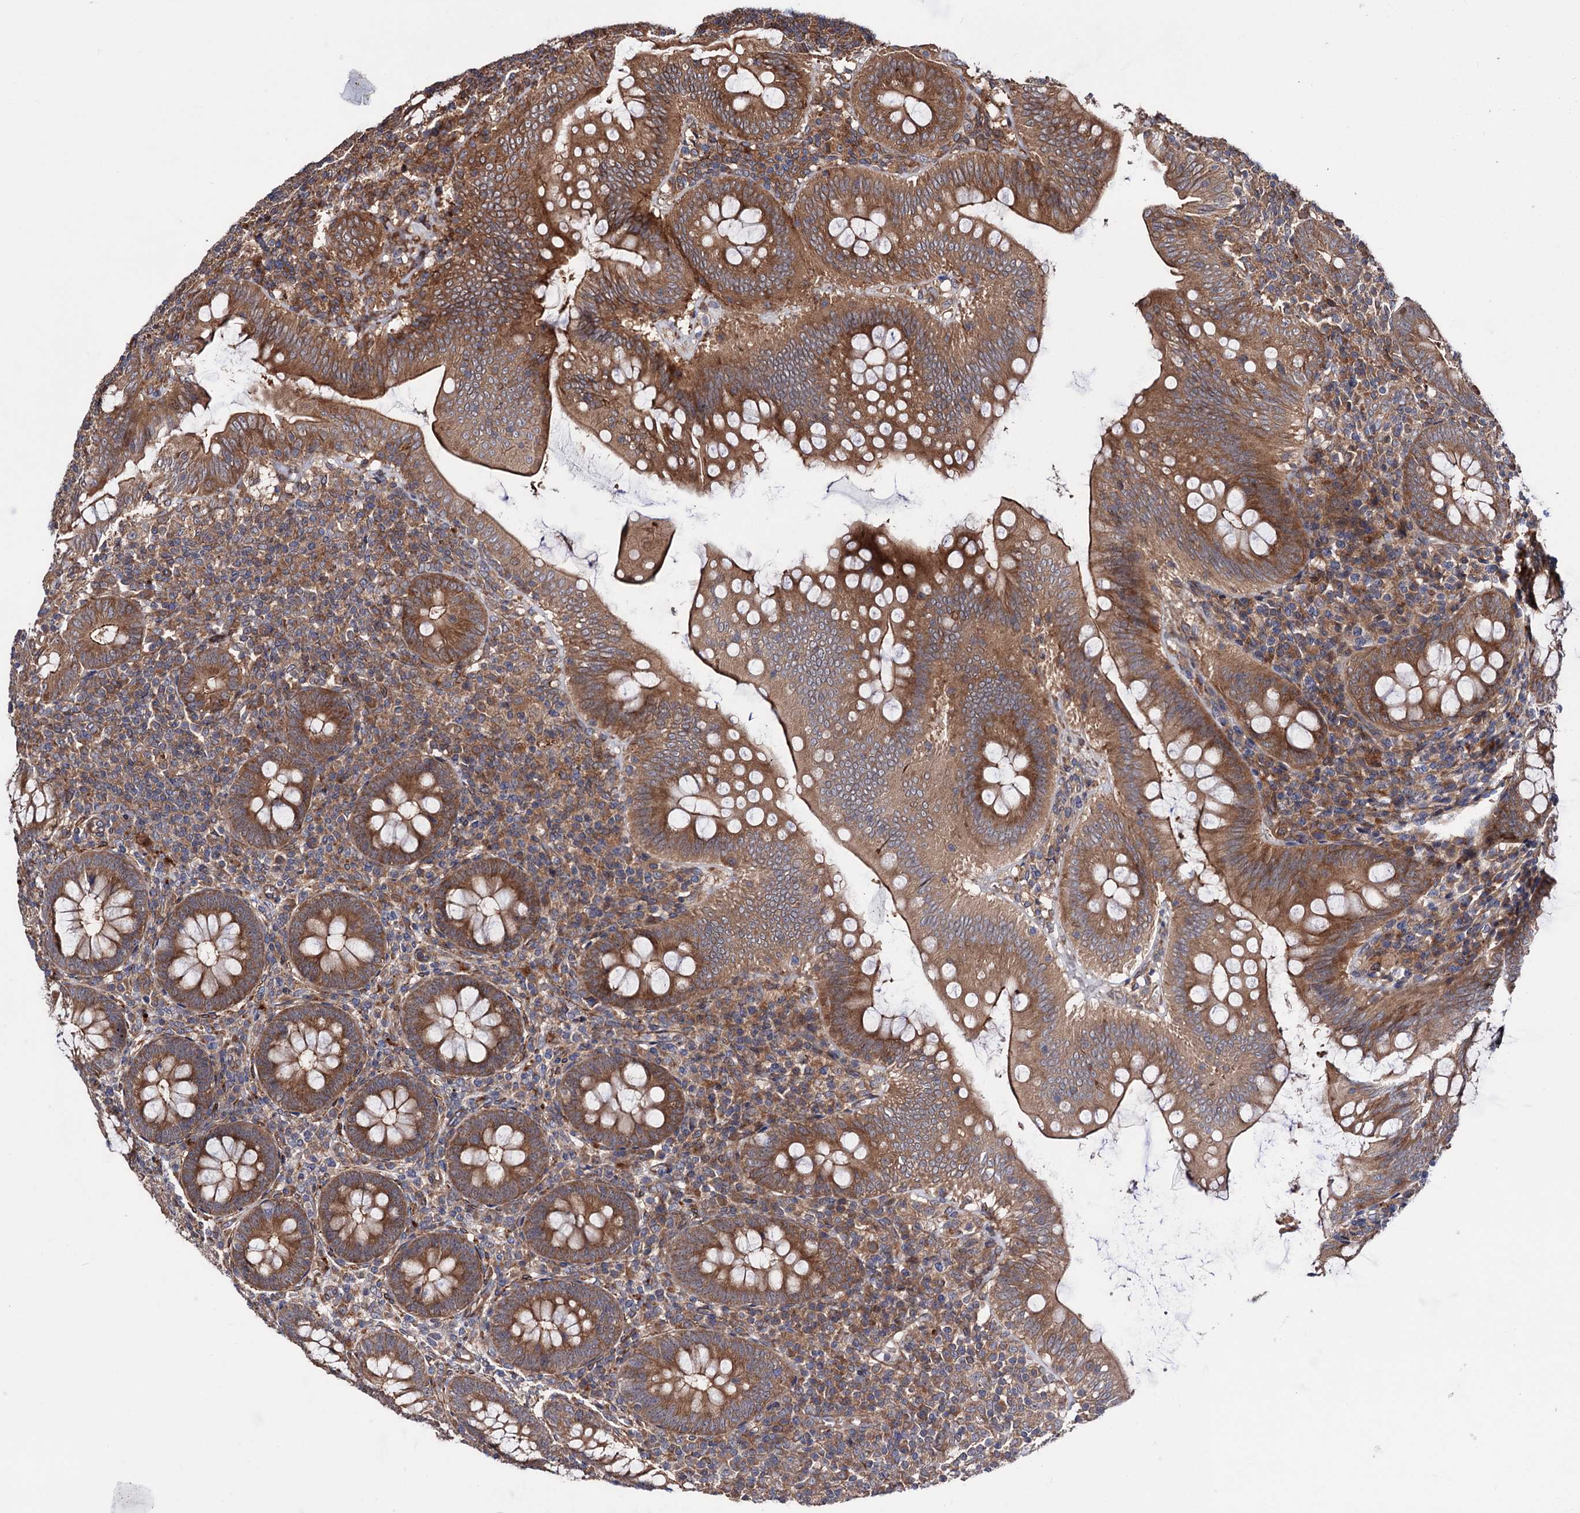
{"staining": {"intensity": "strong", "quantity": ">75%", "location": "cytoplasmic/membranous"}, "tissue": "appendix", "cell_type": "Glandular cells", "image_type": "normal", "snomed": [{"axis": "morphology", "description": "Normal tissue, NOS"}, {"axis": "topography", "description": "Appendix"}], "caption": "Protein positivity by IHC demonstrates strong cytoplasmic/membranous expression in about >75% of glandular cells in unremarkable appendix. The protein of interest is shown in brown color, while the nuclei are stained blue.", "gene": "FERMT2", "patient": {"sex": "male", "age": 14}}